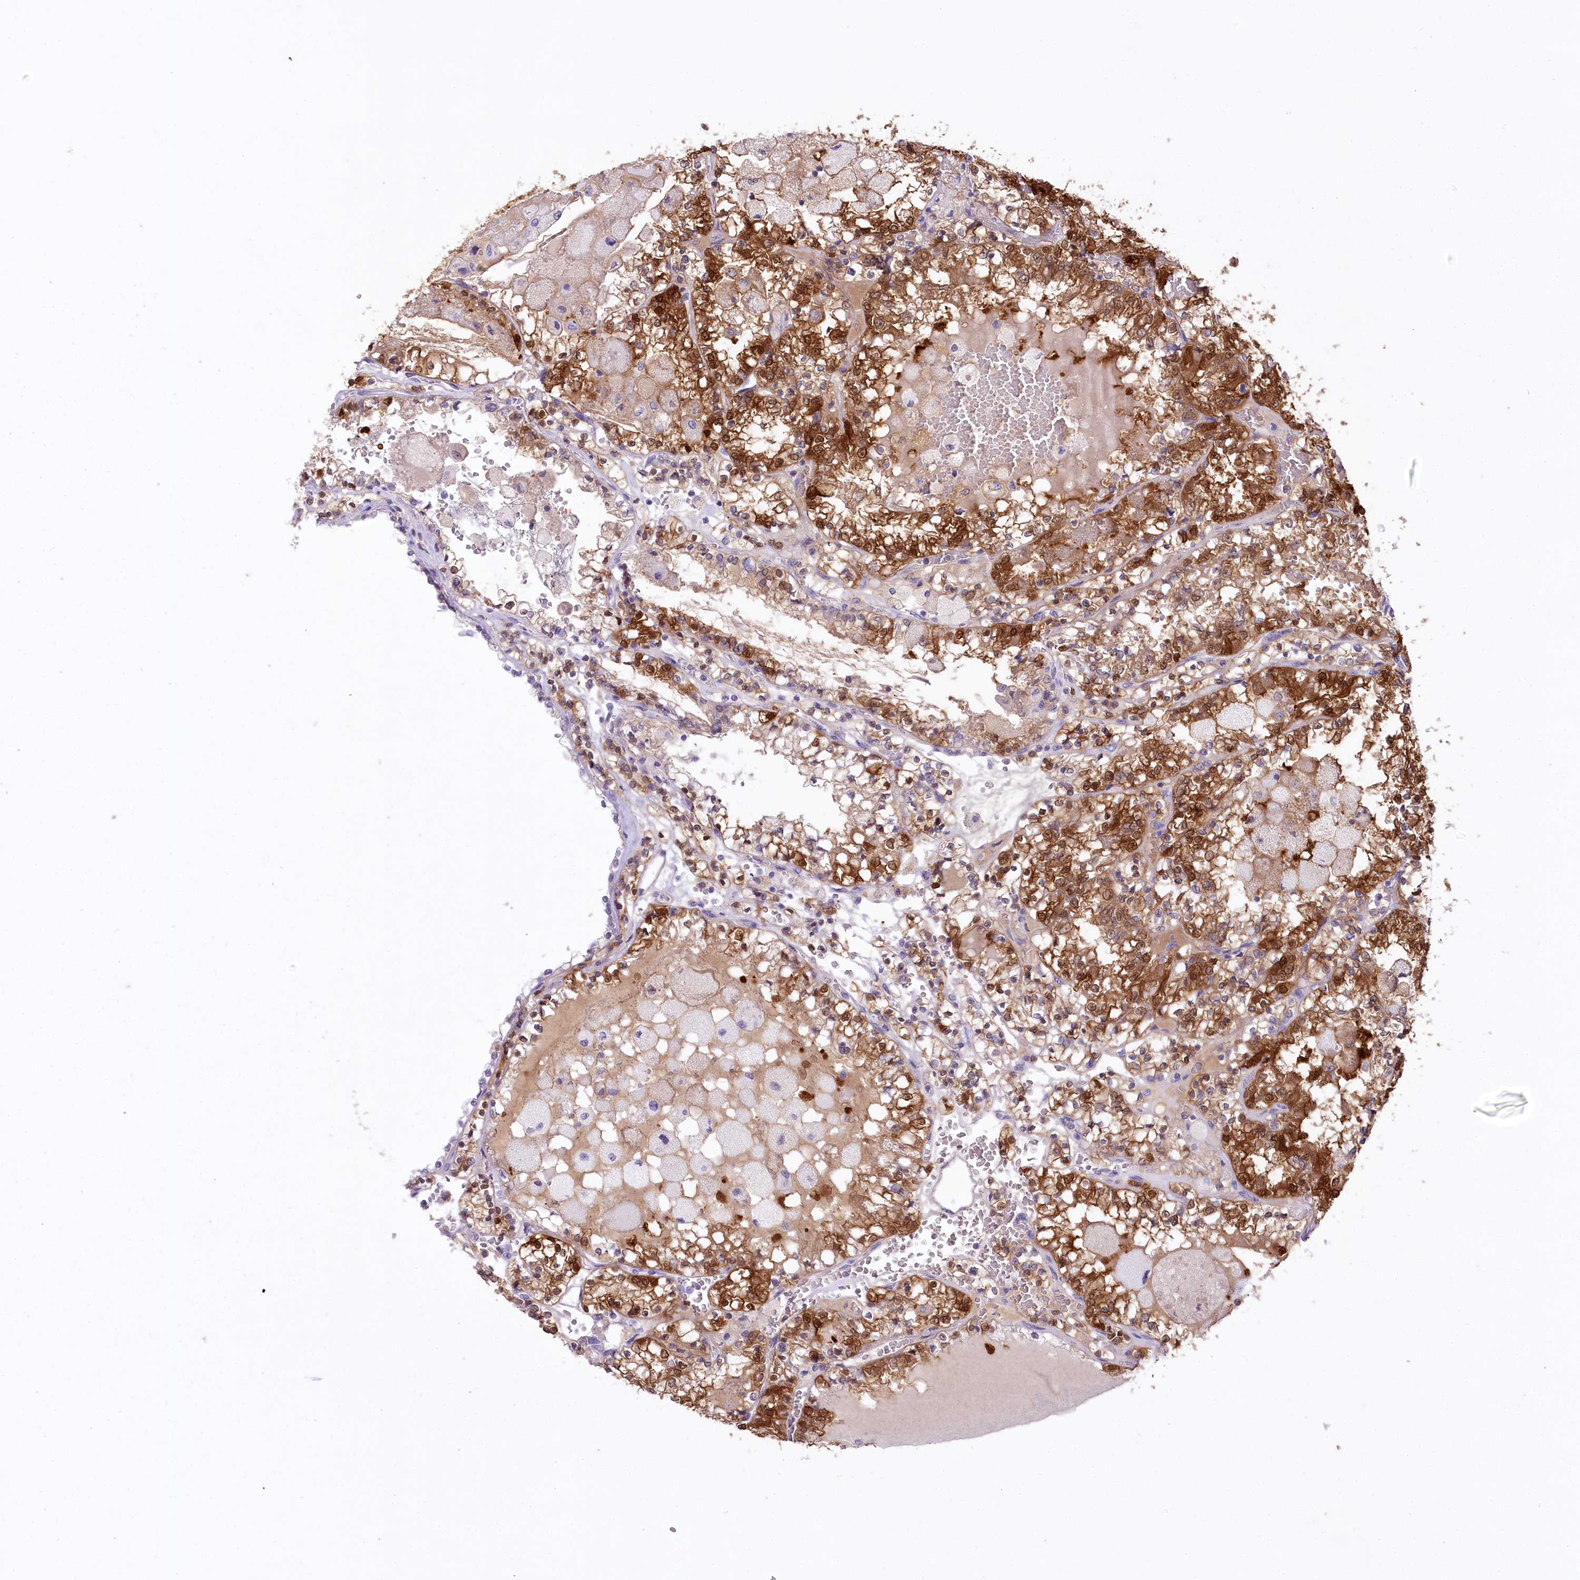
{"staining": {"intensity": "strong", "quantity": ">75%", "location": "cytoplasmic/membranous,nuclear"}, "tissue": "renal cancer", "cell_type": "Tumor cells", "image_type": "cancer", "snomed": [{"axis": "morphology", "description": "Adenocarcinoma, NOS"}, {"axis": "topography", "description": "Kidney"}], "caption": "DAB (3,3'-diaminobenzidine) immunohistochemical staining of renal adenocarcinoma shows strong cytoplasmic/membranous and nuclear protein expression in about >75% of tumor cells. (DAB (3,3'-diaminobenzidine) IHC with brightfield microscopy, high magnification).", "gene": "PBLD", "patient": {"sex": "female", "age": 56}}